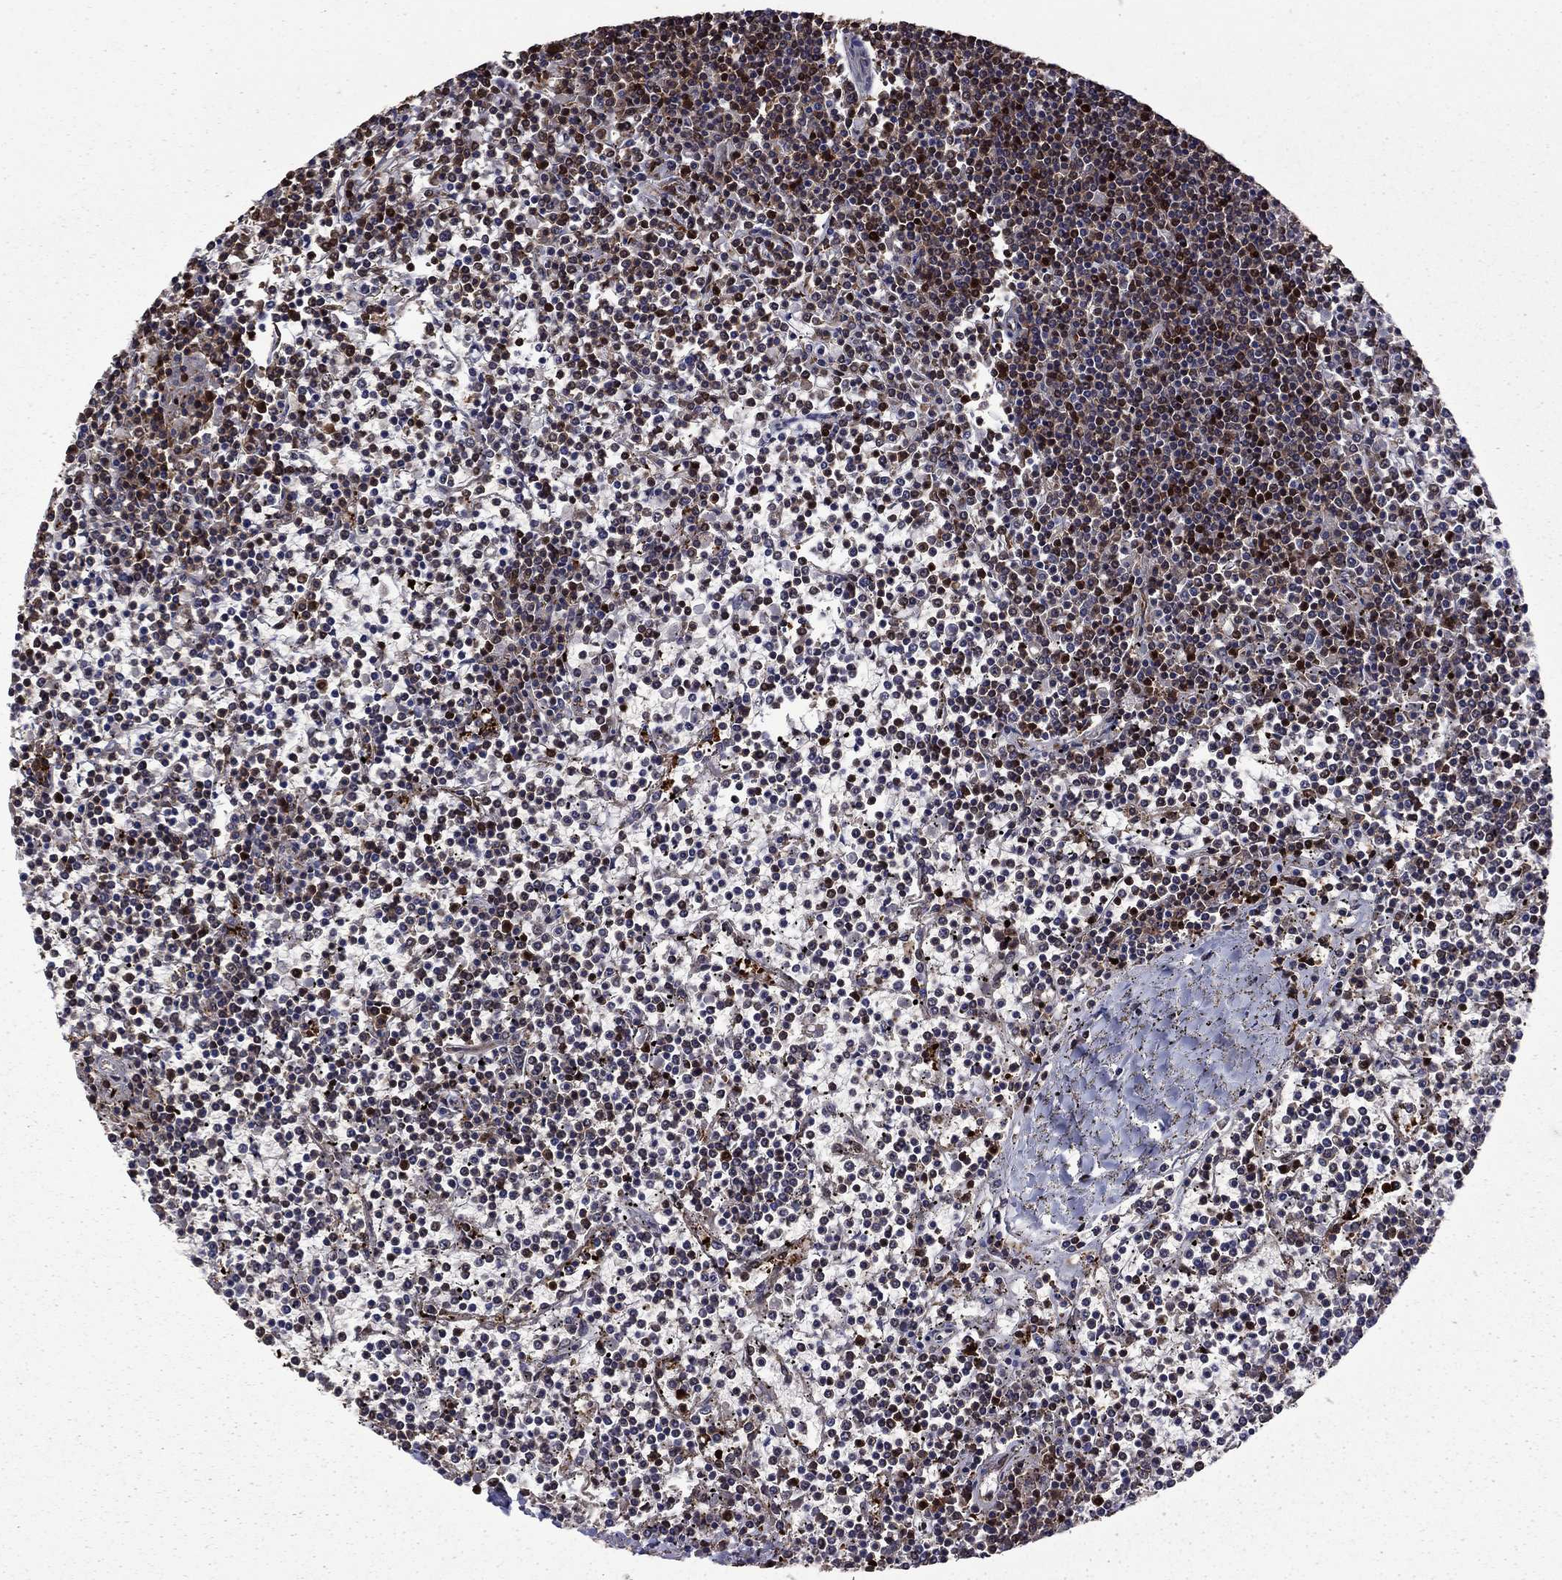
{"staining": {"intensity": "strong", "quantity": "<25%", "location": "nuclear"}, "tissue": "lymphoma", "cell_type": "Tumor cells", "image_type": "cancer", "snomed": [{"axis": "morphology", "description": "Malignant lymphoma, non-Hodgkin's type, Low grade"}, {"axis": "topography", "description": "Spleen"}], "caption": "Lymphoma stained for a protein (brown) shows strong nuclear positive expression in about <25% of tumor cells.", "gene": "APPBP2", "patient": {"sex": "female", "age": 19}}